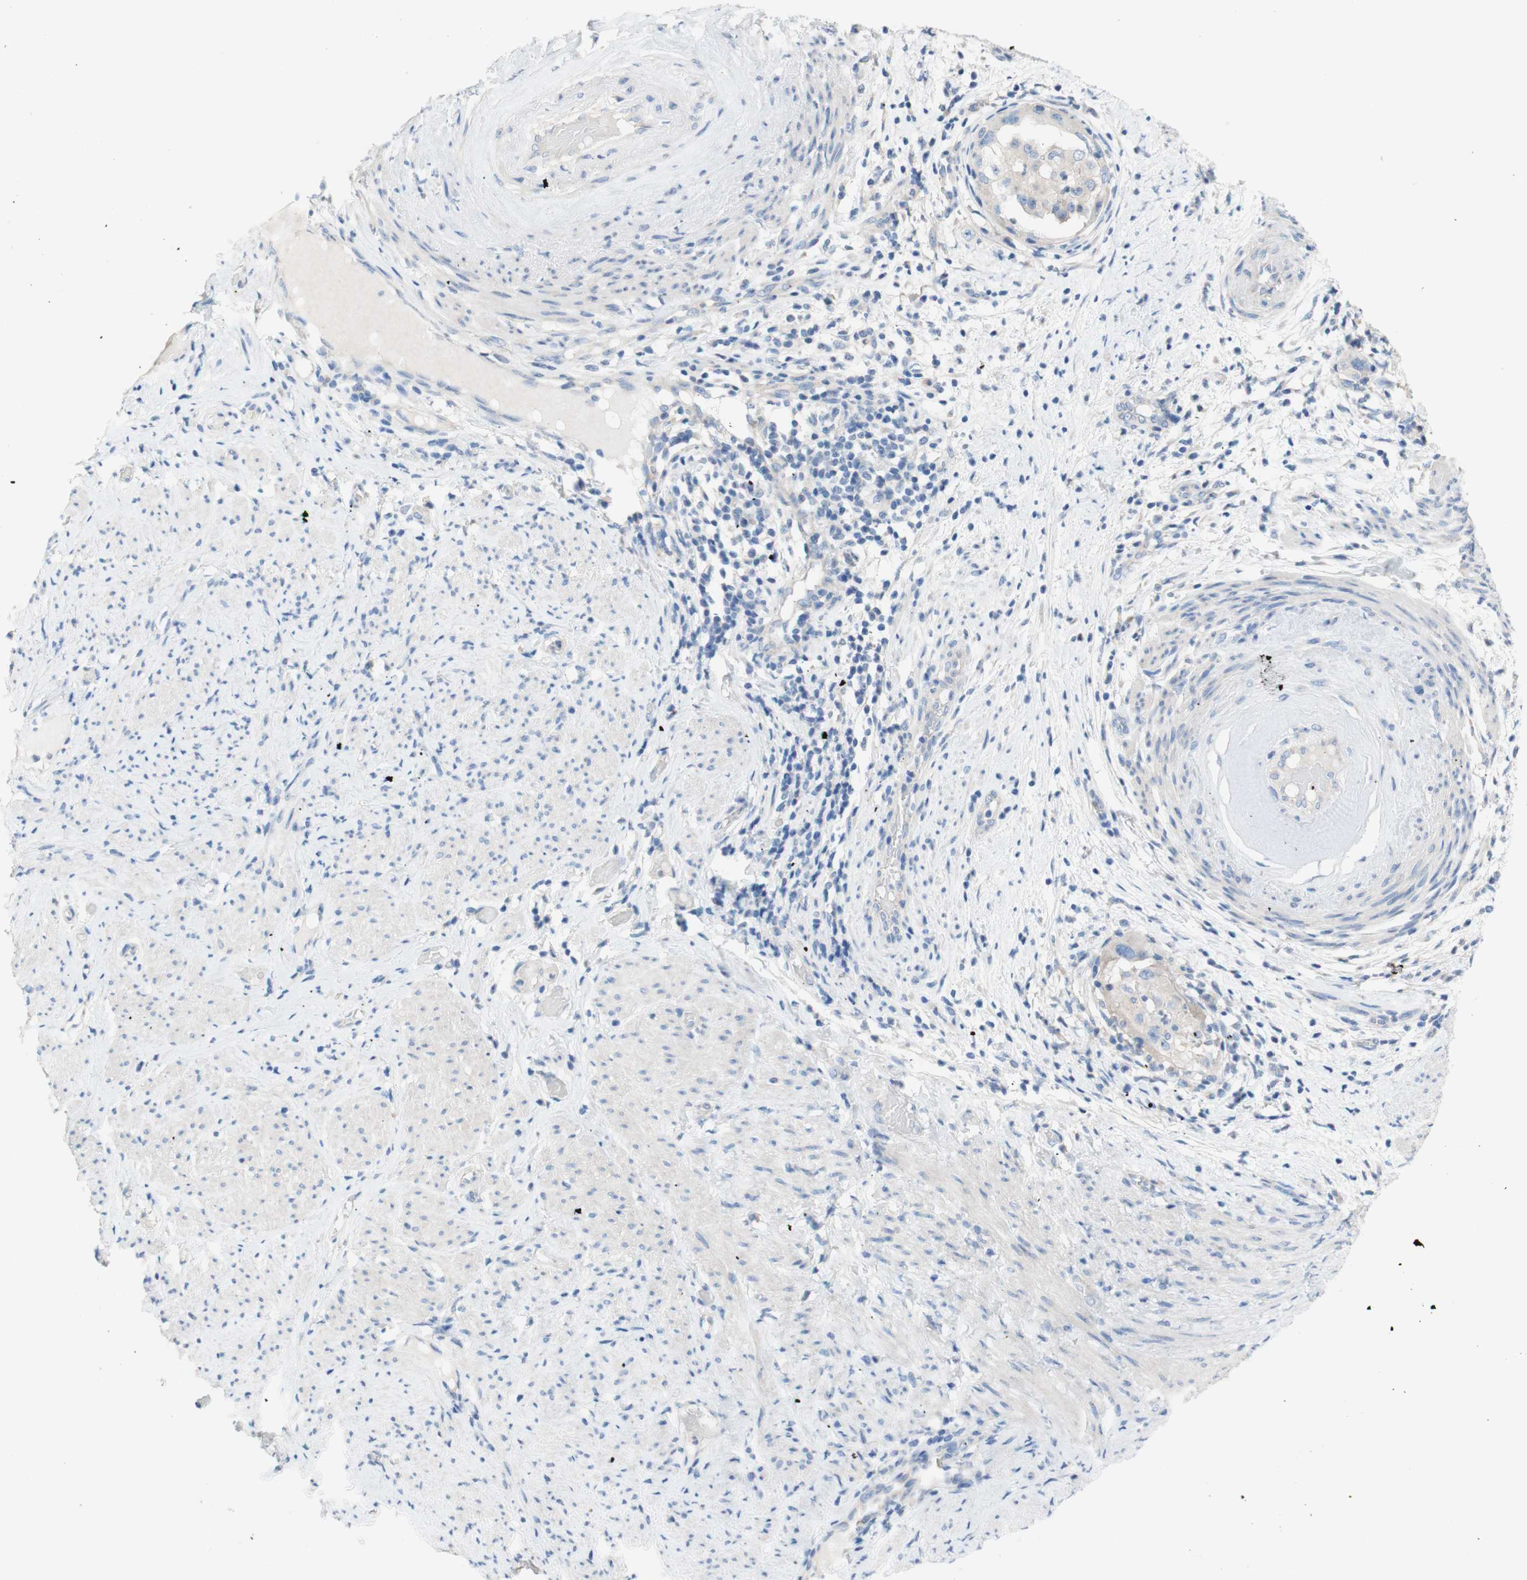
{"staining": {"intensity": "weak", "quantity": ">75%", "location": "cytoplasmic/membranous"}, "tissue": "endometrial cancer", "cell_type": "Tumor cells", "image_type": "cancer", "snomed": [{"axis": "morphology", "description": "Adenocarcinoma, NOS"}, {"axis": "topography", "description": "Endometrium"}], "caption": "Immunohistochemical staining of endometrial adenocarcinoma demonstrates weak cytoplasmic/membranous protein positivity in approximately >75% of tumor cells.", "gene": "F3", "patient": {"sex": "female", "age": 85}}